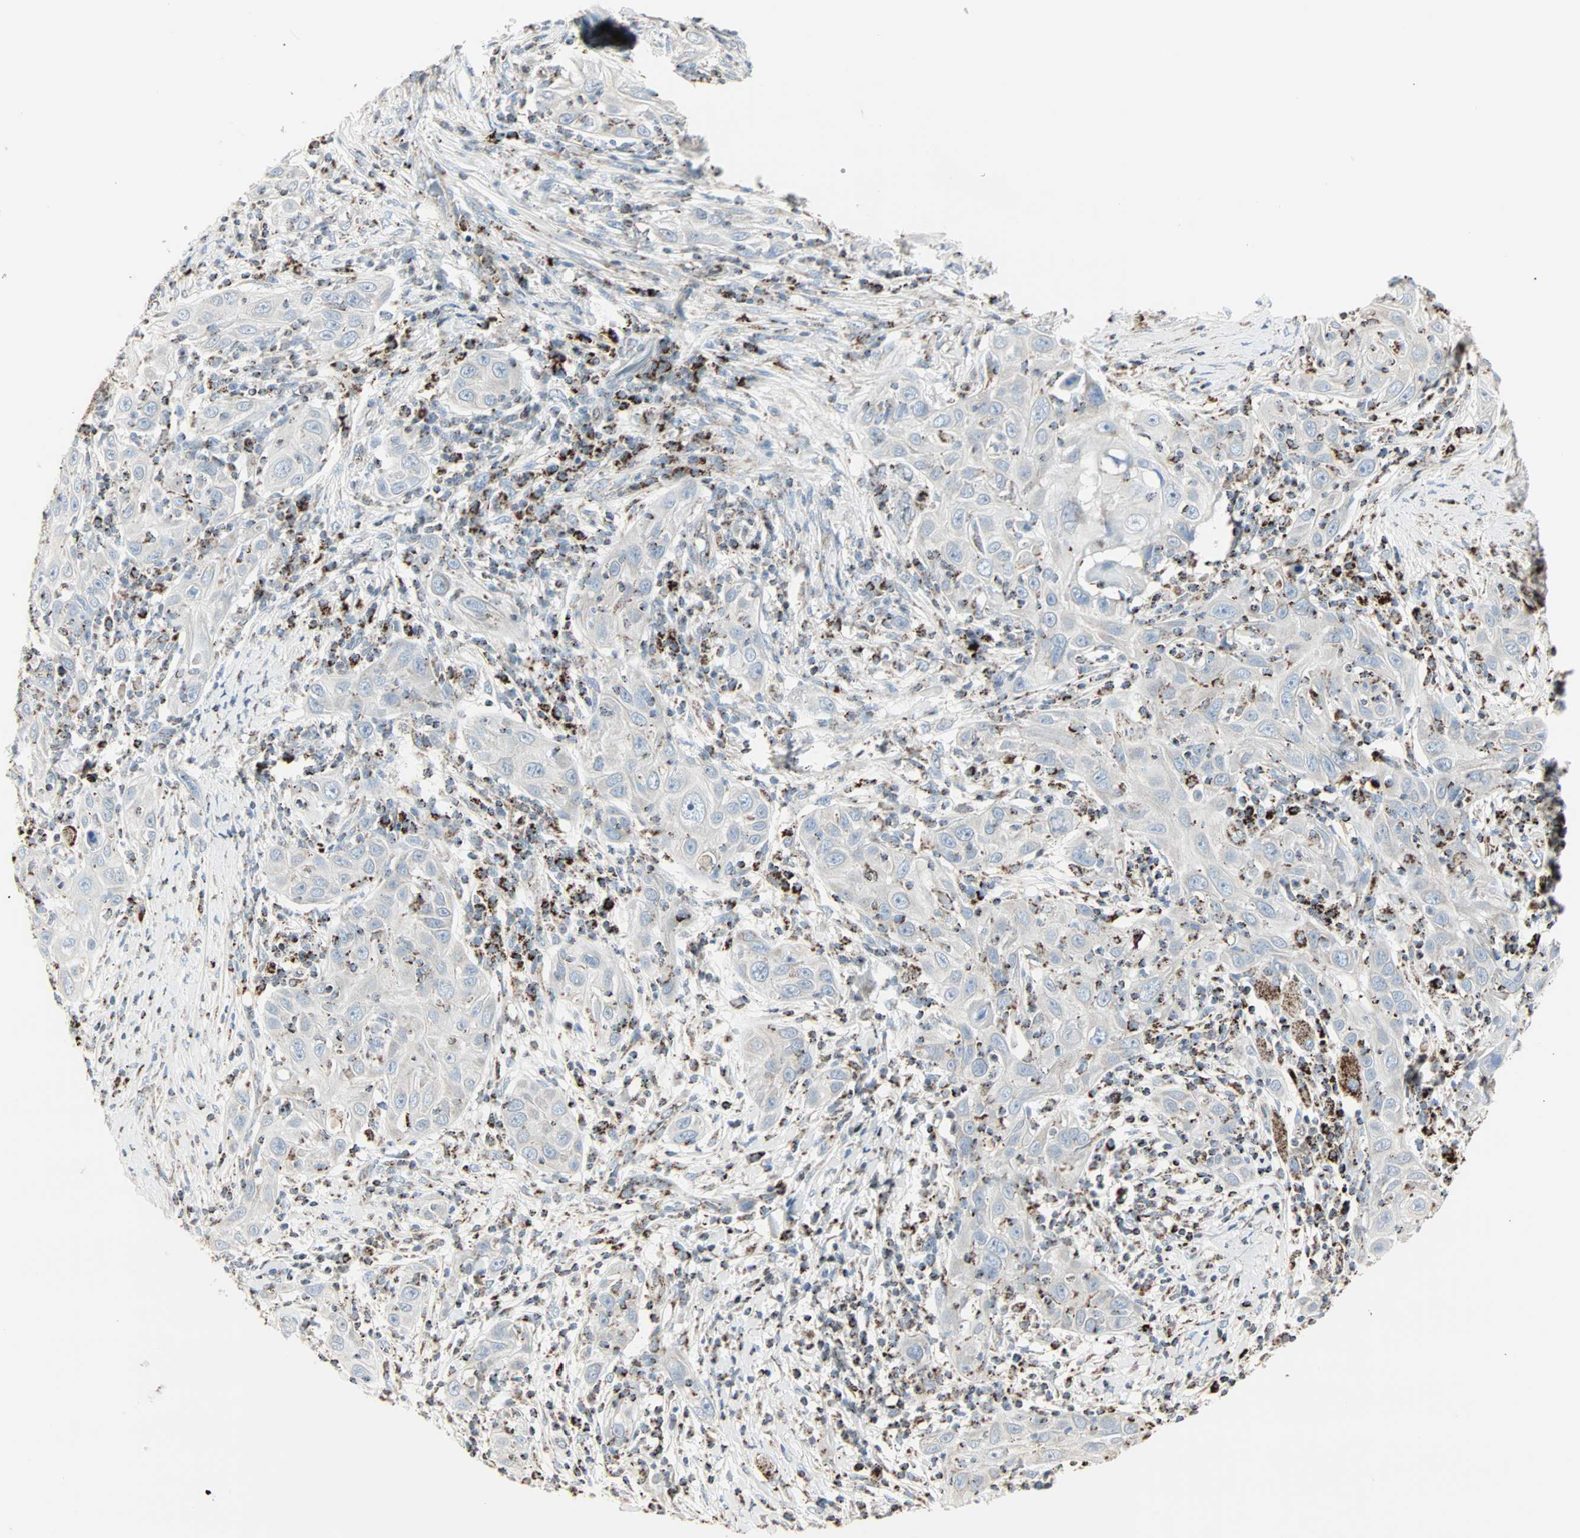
{"staining": {"intensity": "negative", "quantity": "none", "location": "none"}, "tissue": "skin cancer", "cell_type": "Tumor cells", "image_type": "cancer", "snomed": [{"axis": "morphology", "description": "Squamous cell carcinoma, NOS"}, {"axis": "topography", "description": "Skin"}], "caption": "High power microscopy histopathology image of an IHC micrograph of skin squamous cell carcinoma, revealing no significant expression in tumor cells.", "gene": "IDH2", "patient": {"sex": "female", "age": 88}}